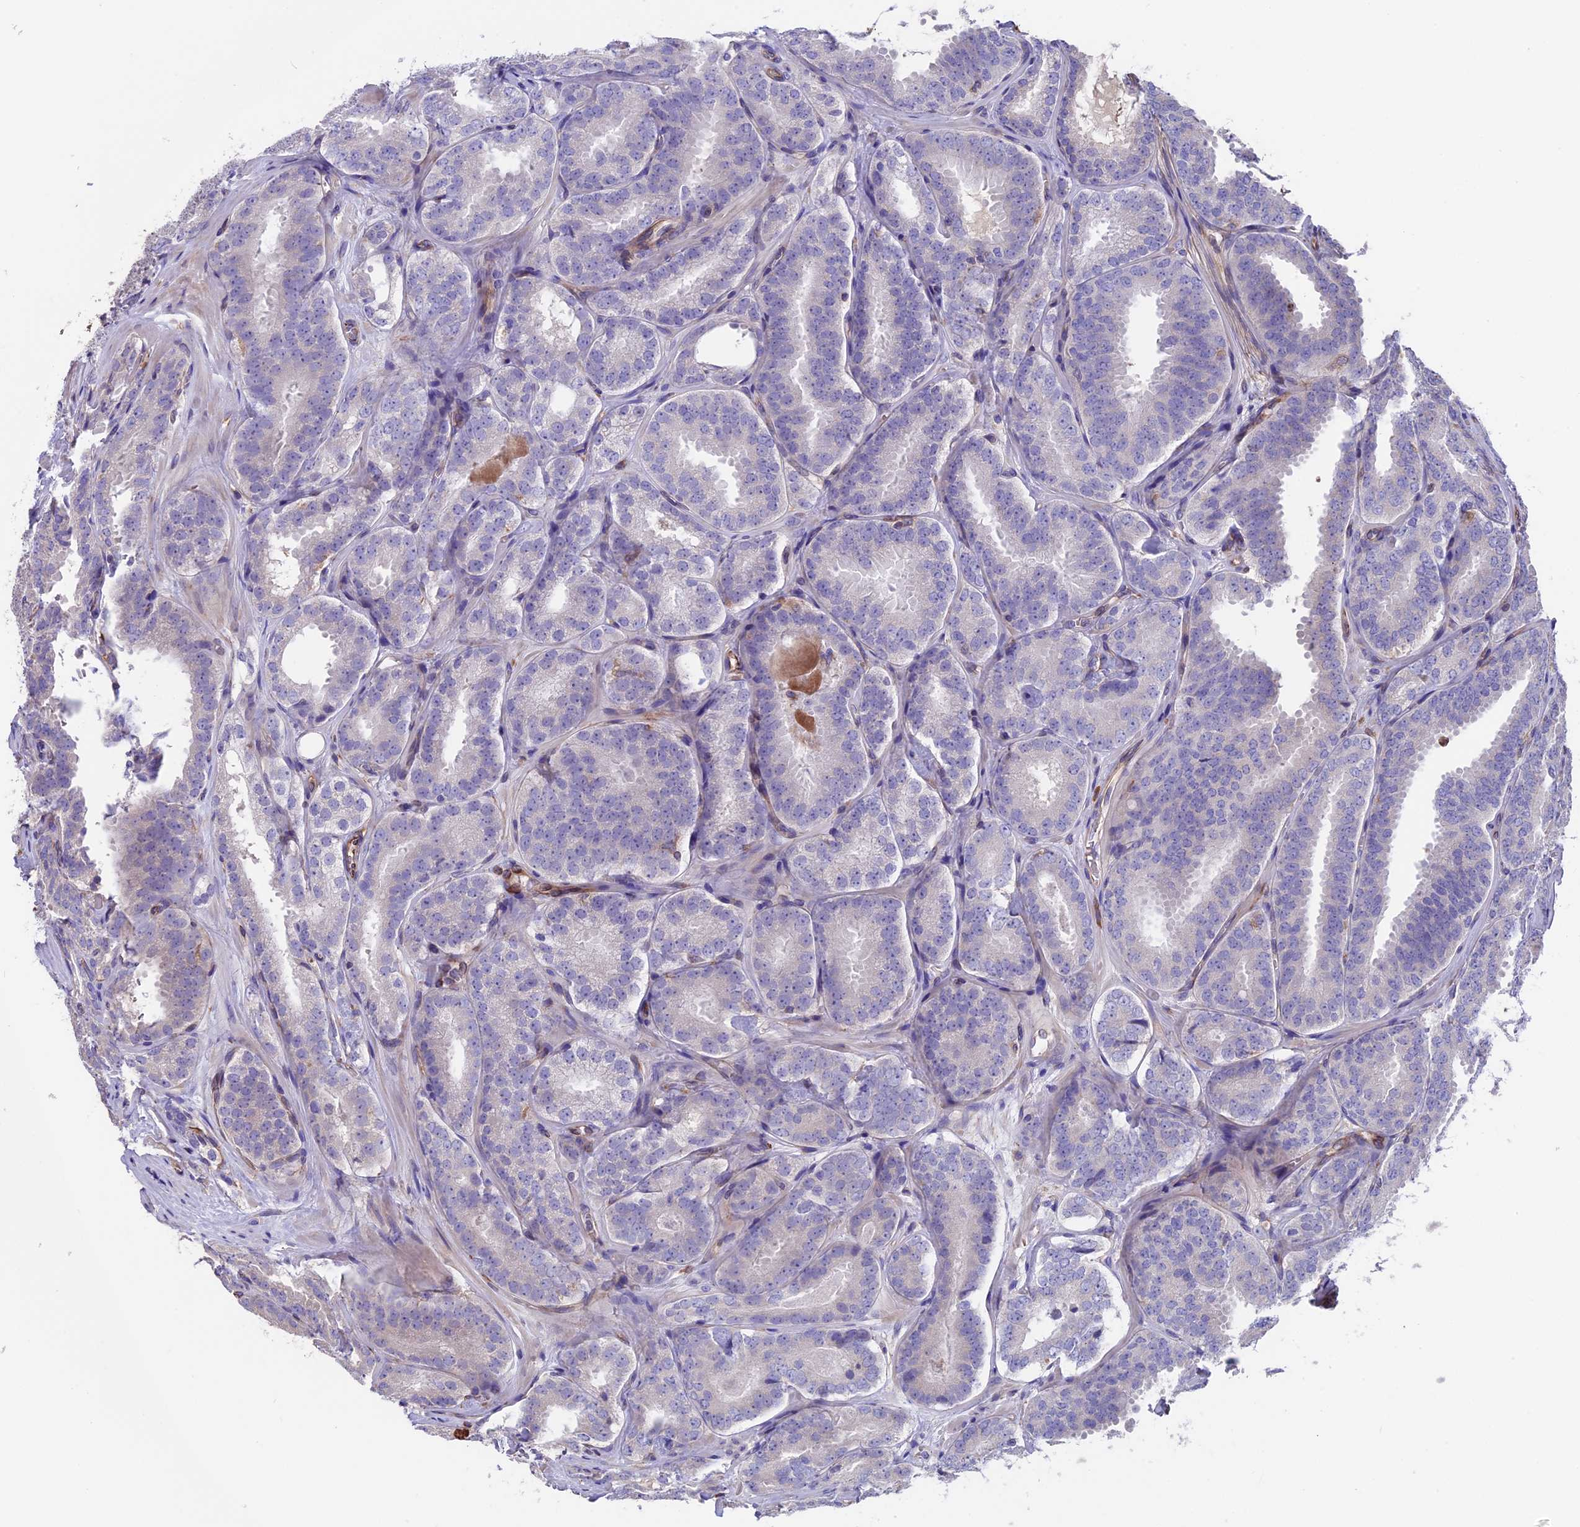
{"staining": {"intensity": "negative", "quantity": "none", "location": "none"}, "tissue": "prostate cancer", "cell_type": "Tumor cells", "image_type": "cancer", "snomed": [{"axis": "morphology", "description": "Adenocarcinoma, High grade"}, {"axis": "topography", "description": "Prostate"}], "caption": "DAB immunohistochemical staining of human prostate adenocarcinoma (high-grade) demonstrates no significant staining in tumor cells.", "gene": "SEH1L", "patient": {"sex": "male", "age": 63}}